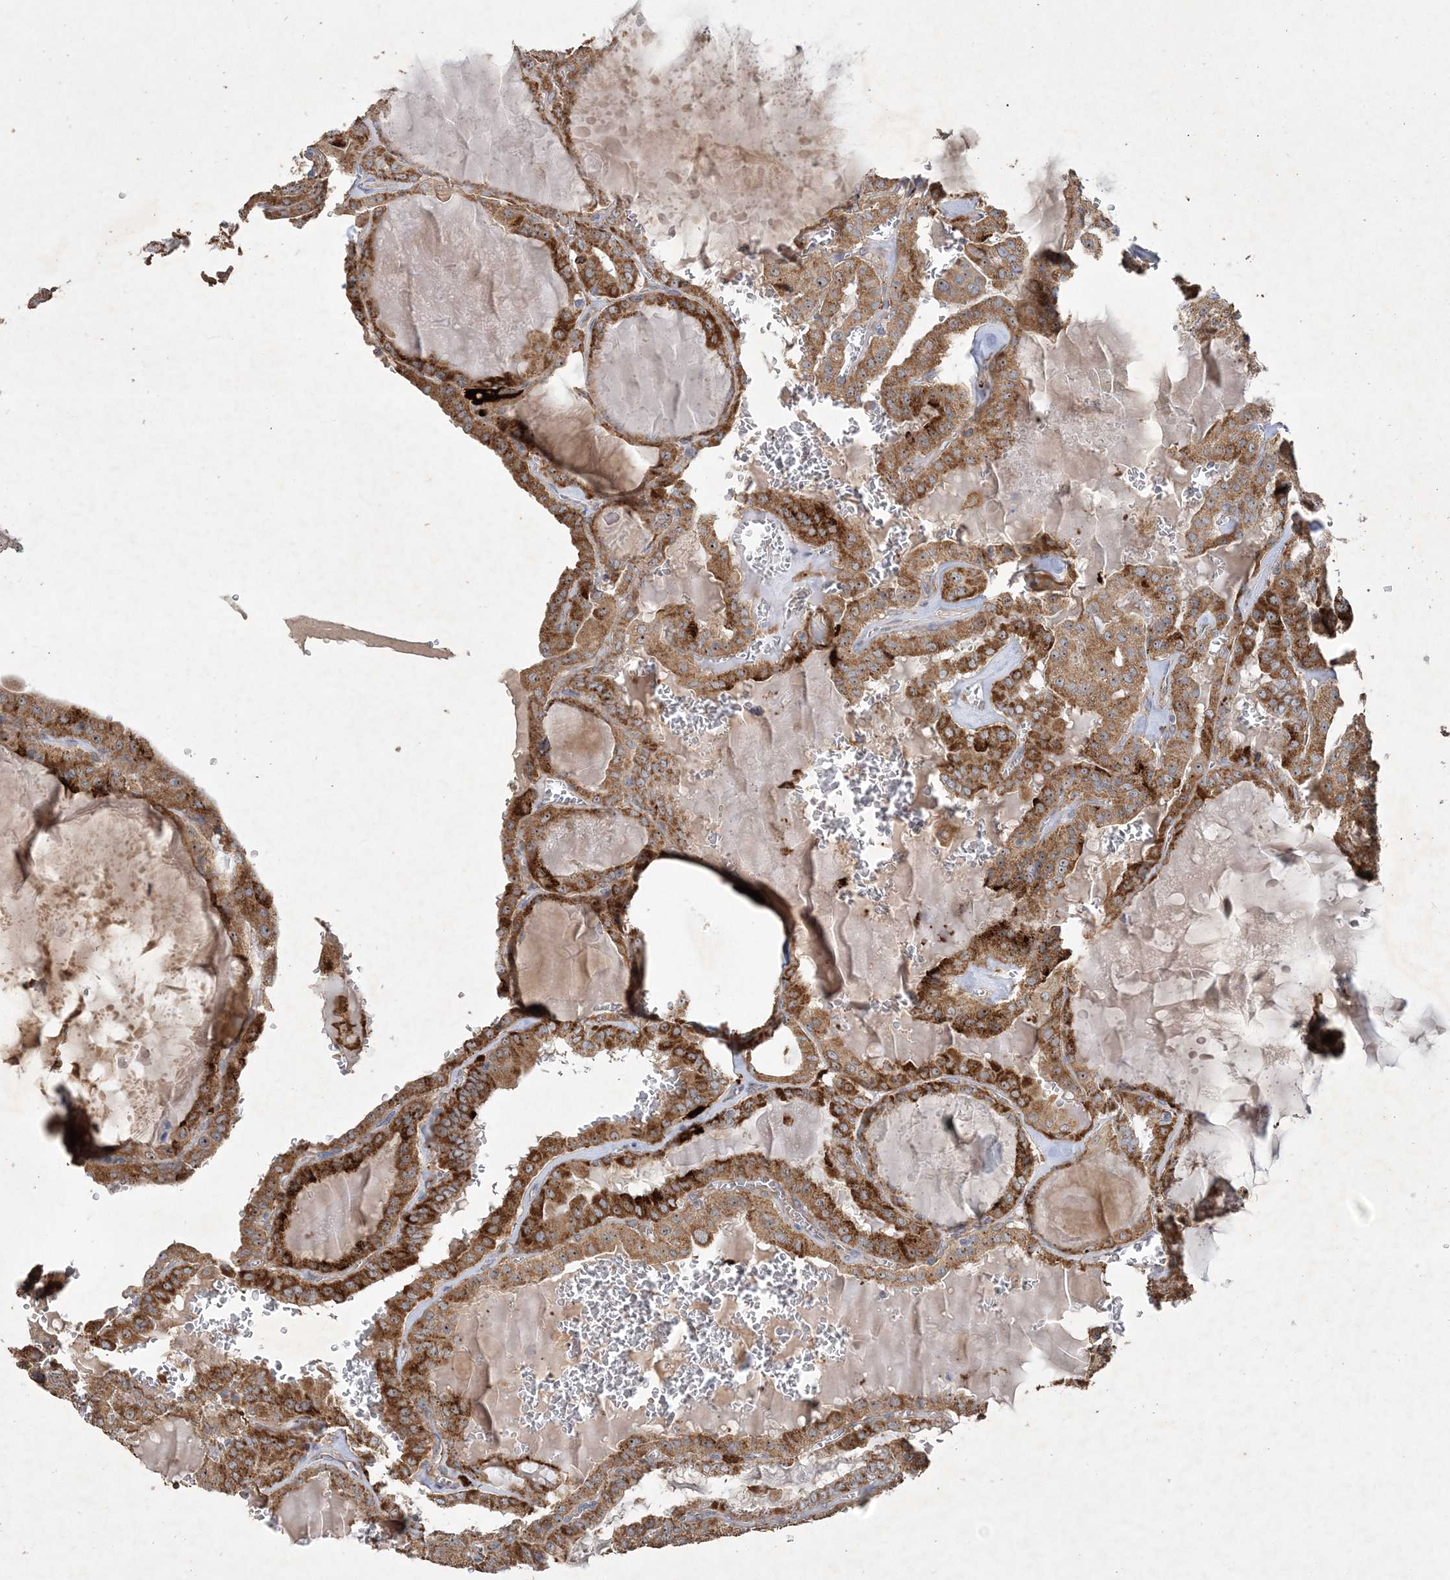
{"staining": {"intensity": "moderate", "quantity": ">75%", "location": "cytoplasmic/membranous,nuclear"}, "tissue": "thyroid cancer", "cell_type": "Tumor cells", "image_type": "cancer", "snomed": [{"axis": "morphology", "description": "Papillary adenocarcinoma, NOS"}, {"axis": "topography", "description": "Thyroid gland"}], "caption": "Immunohistochemical staining of thyroid cancer (papillary adenocarcinoma) displays moderate cytoplasmic/membranous and nuclear protein staining in about >75% of tumor cells.", "gene": "FEZ2", "patient": {"sex": "male", "age": 52}}